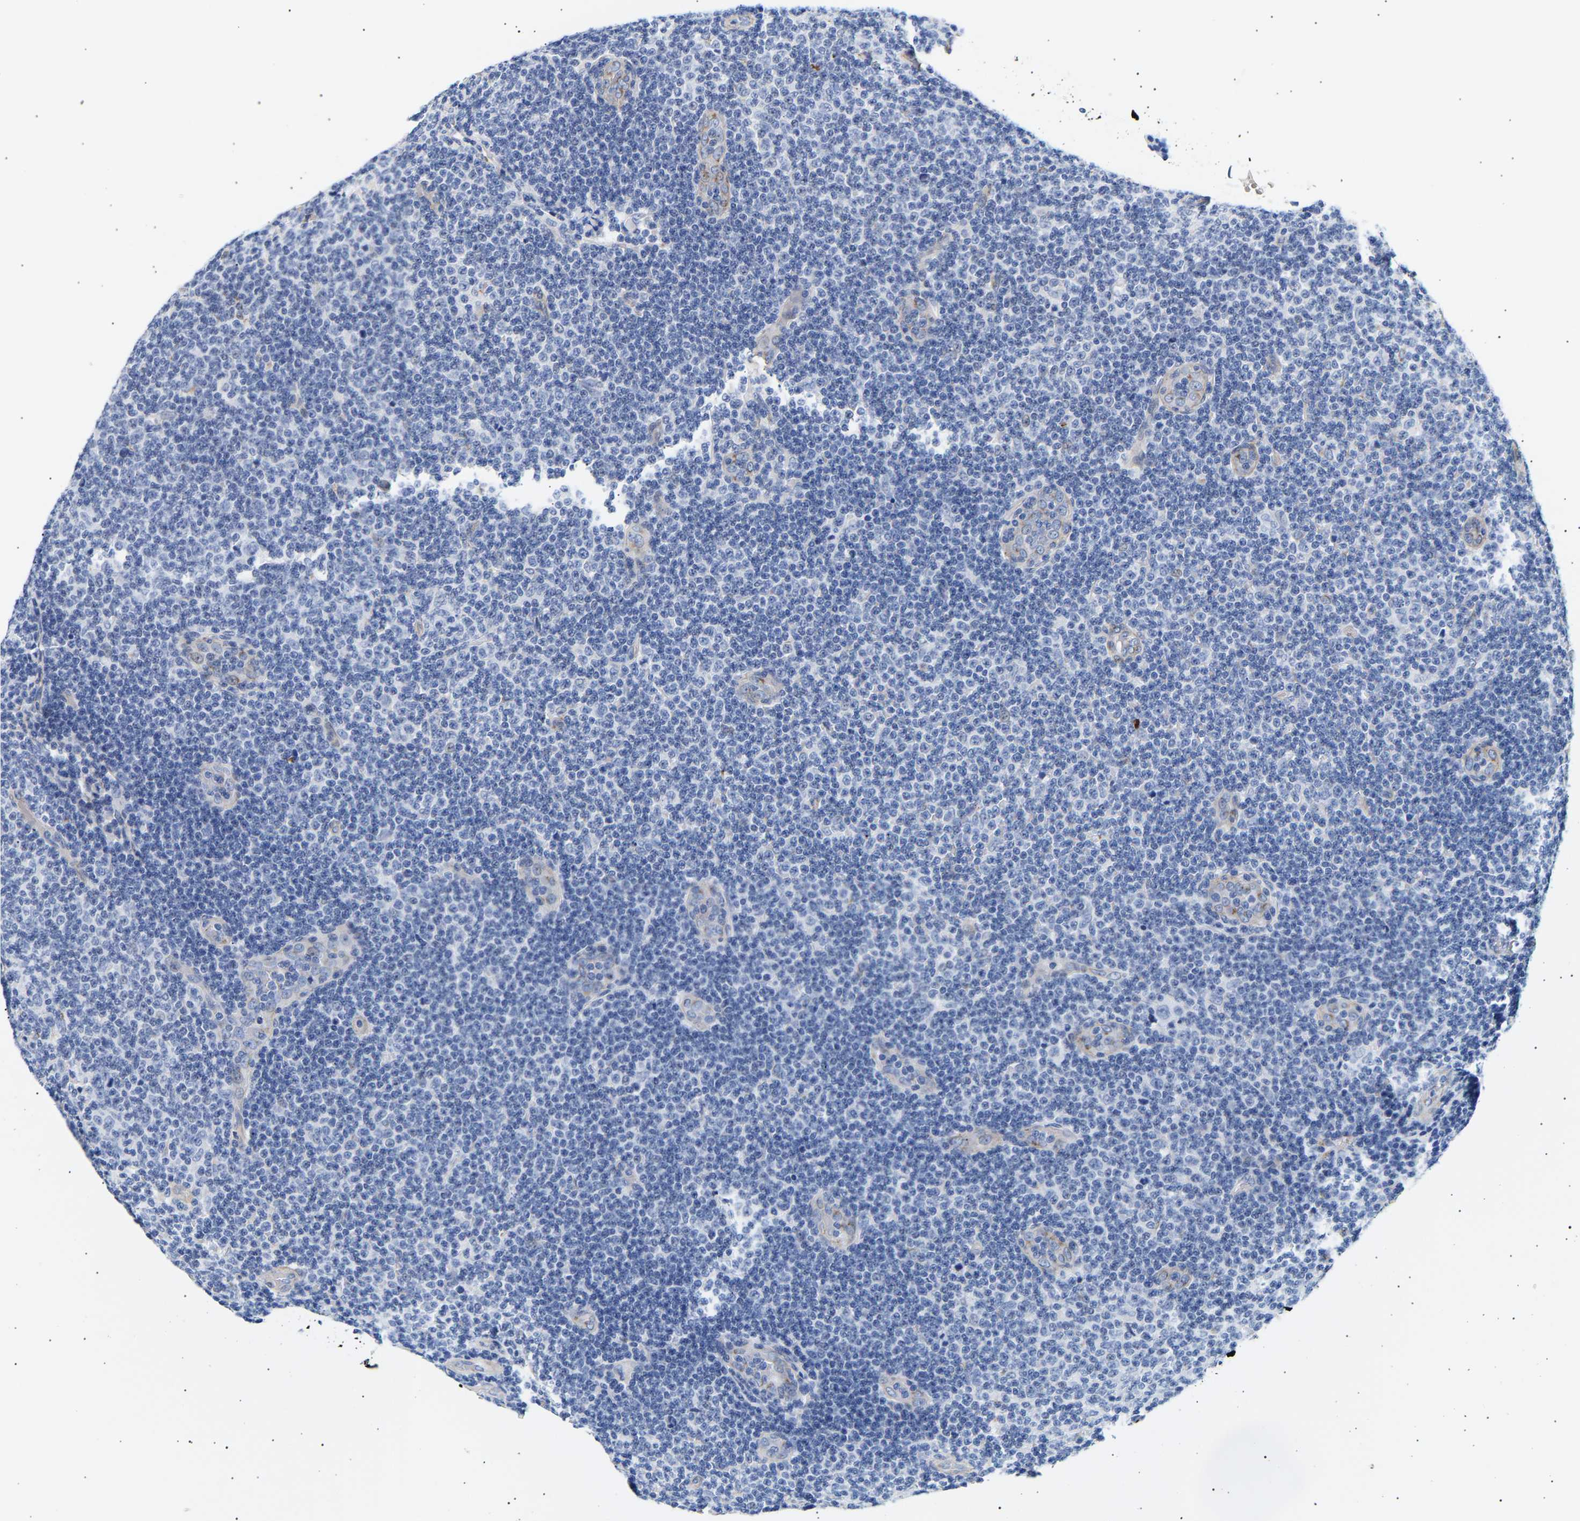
{"staining": {"intensity": "negative", "quantity": "none", "location": "none"}, "tissue": "lymphoma", "cell_type": "Tumor cells", "image_type": "cancer", "snomed": [{"axis": "morphology", "description": "Malignant lymphoma, non-Hodgkin's type, Low grade"}, {"axis": "topography", "description": "Lymph node"}], "caption": "Tumor cells show no significant positivity in low-grade malignant lymphoma, non-Hodgkin's type. The staining is performed using DAB (3,3'-diaminobenzidine) brown chromogen with nuclei counter-stained in using hematoxylin.", "gene": "IGFBP7", "patient": {"sex": "male", "age": 83}}